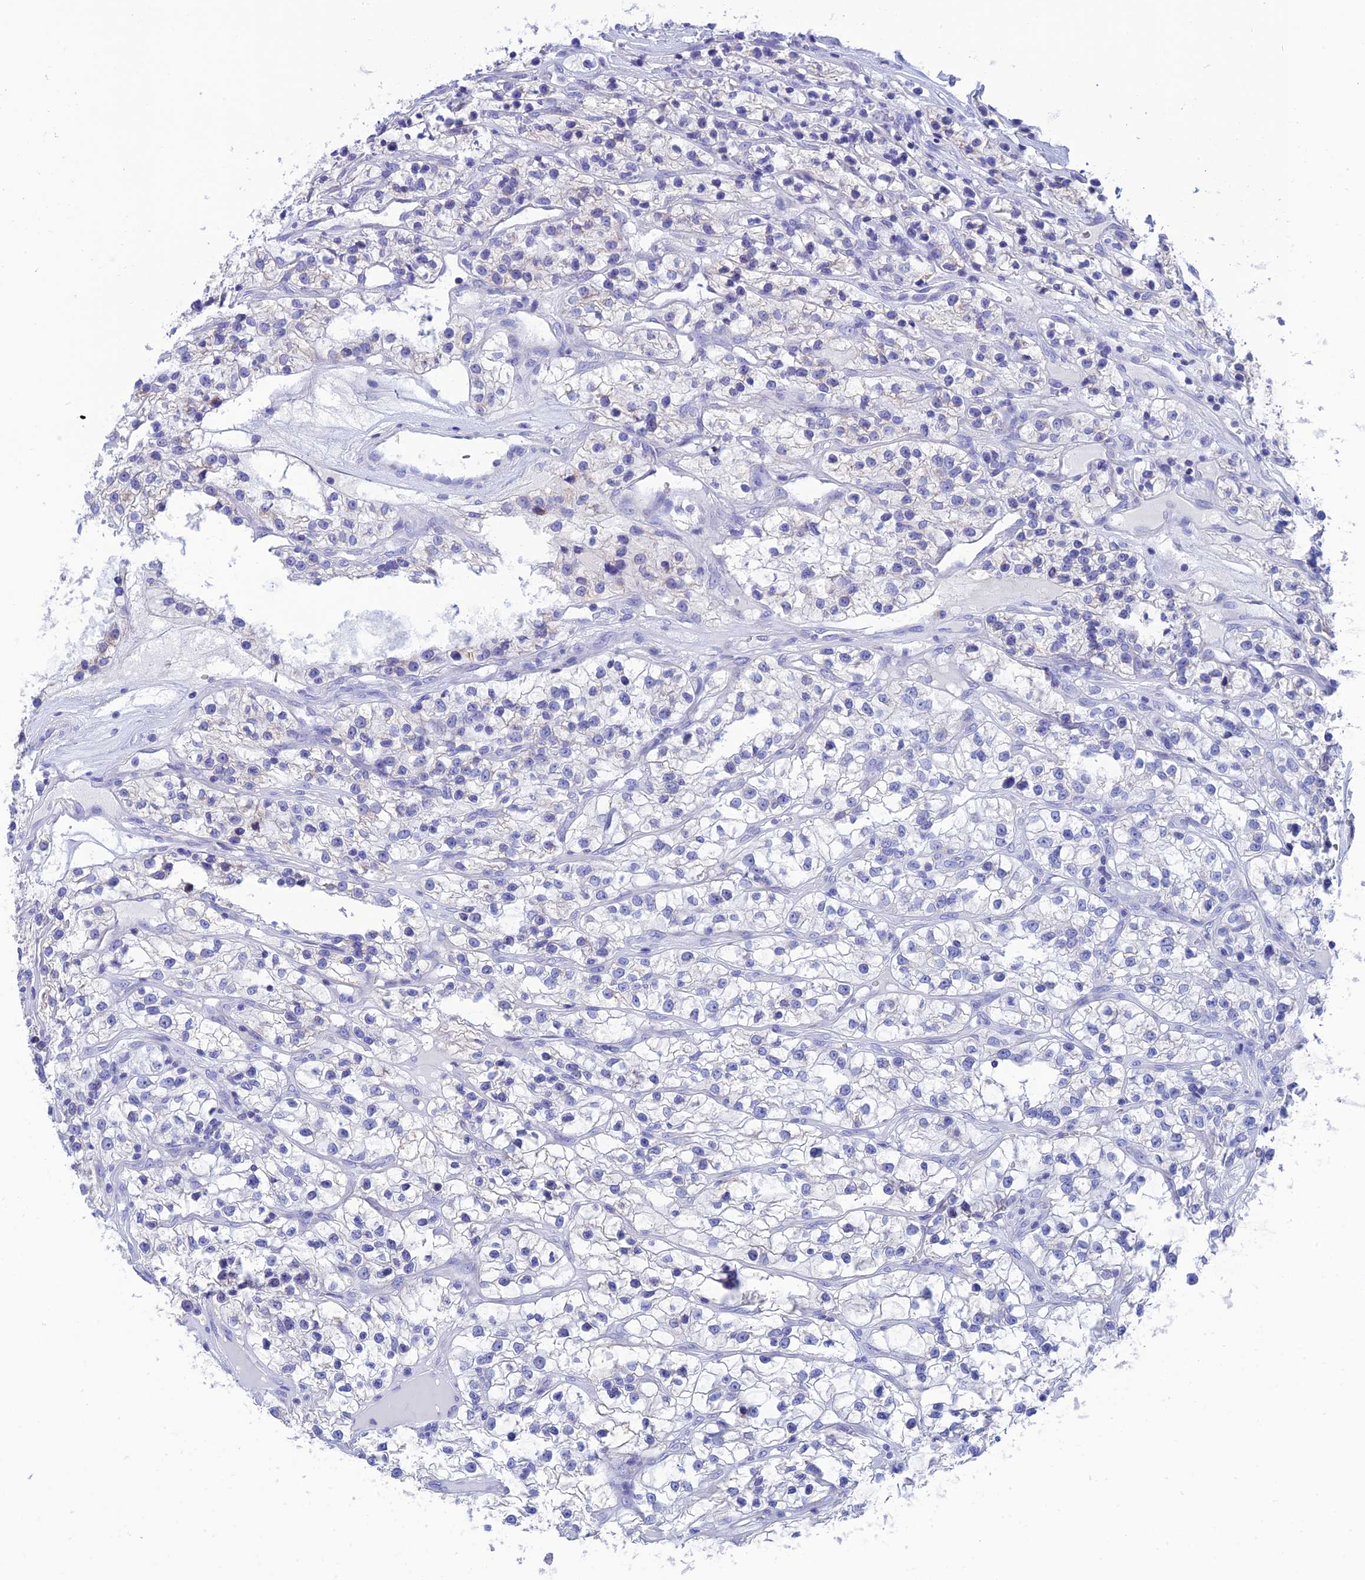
{"staining": {"intensity": "negative", "quantity": "none", "location": "none"}, "tissue": "renal cancer", "cell_type": "Tumor cells", "image_type": "cancer", "snomed": [{"axis": "morphology", "description": "Adenocarcinoma, NOS"}, {"axis": "topography", "description": "Kidney"}], "caption": "The image exhibits no staining of tumor cells in renal adenocarcinoma.", "gene": "NXPE4", "patient": {"sex": "female", "age": 57}}